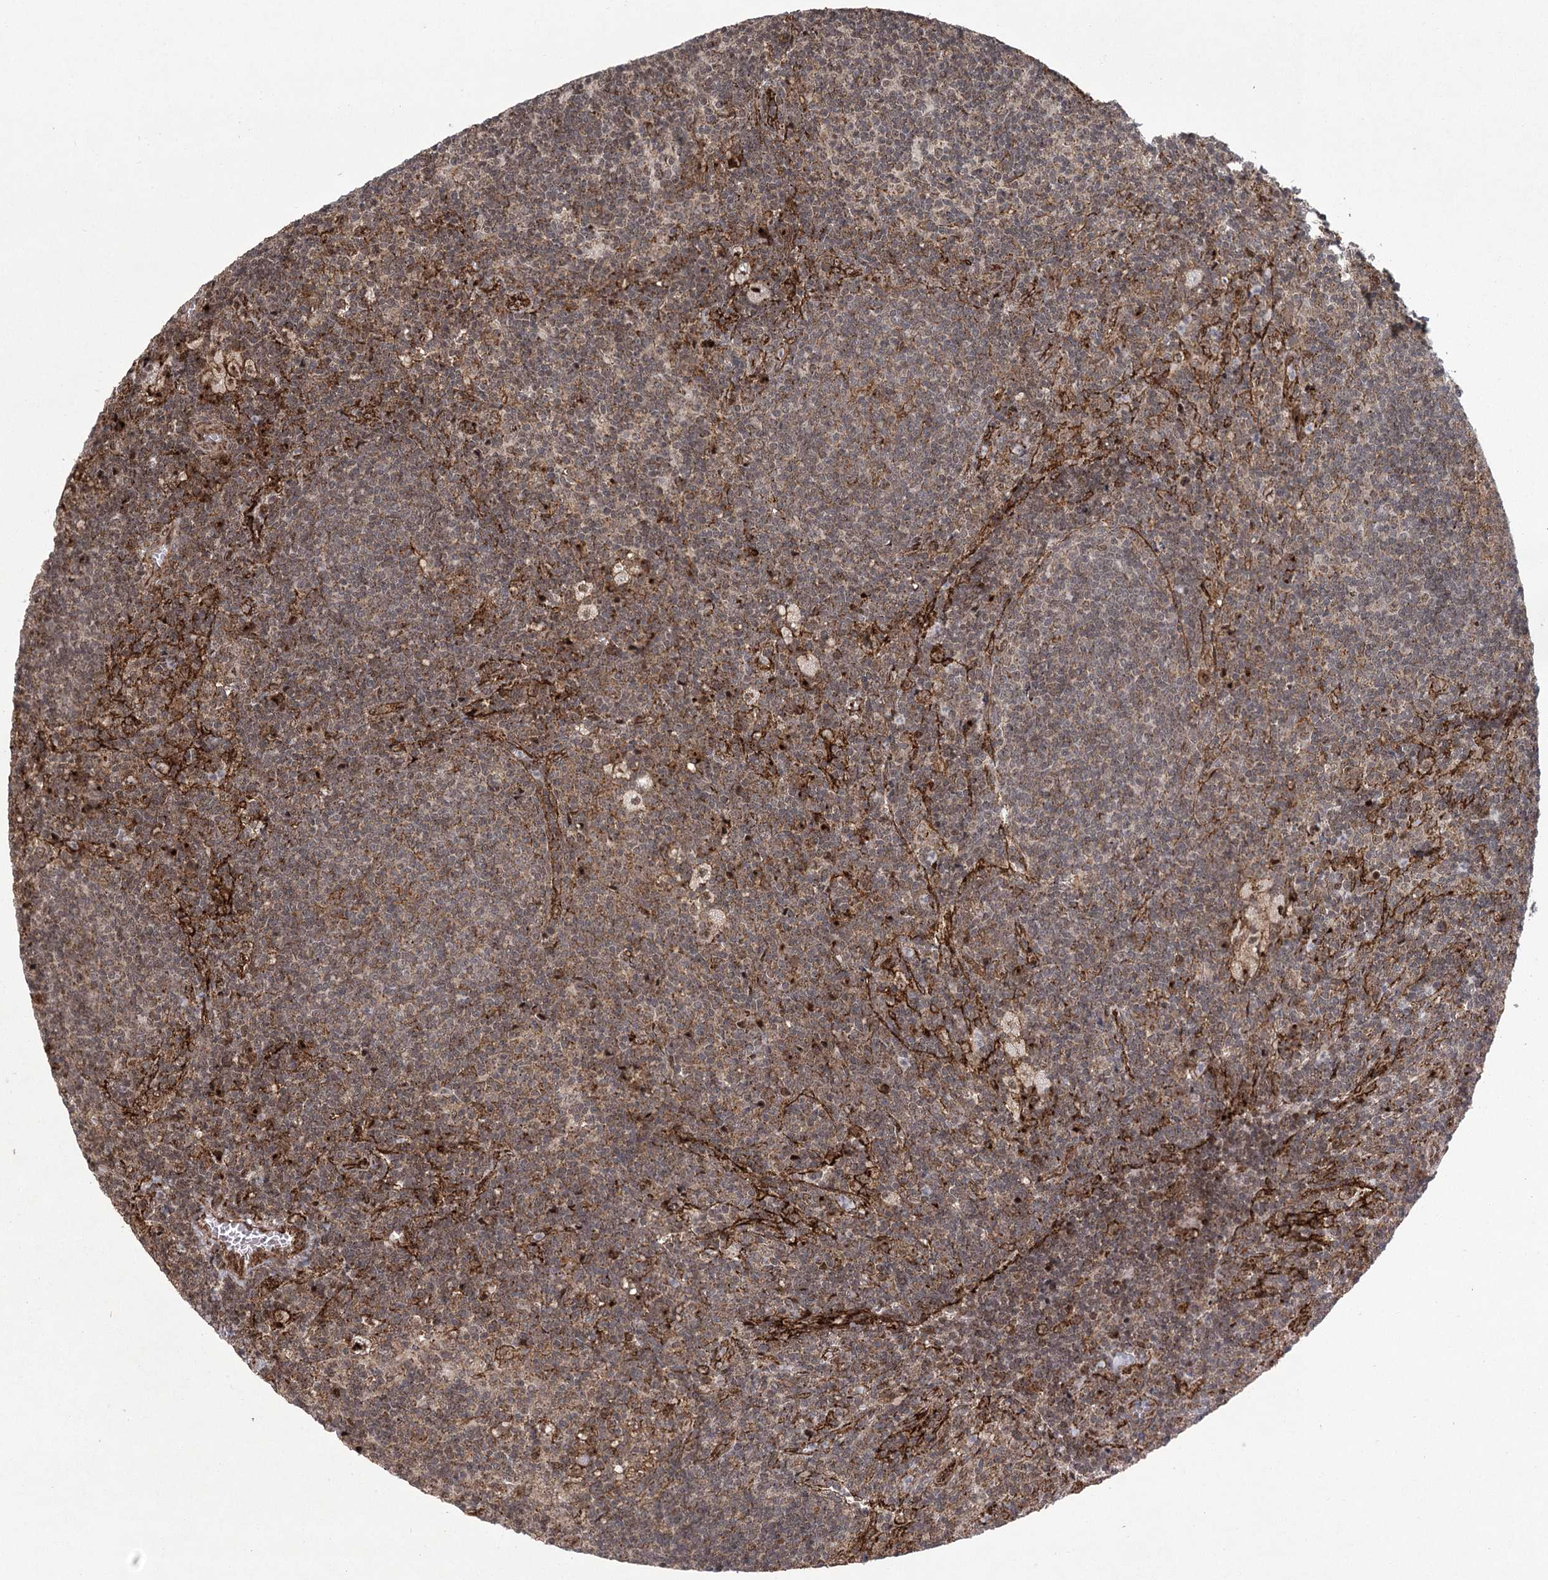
{"staining": {"intensity": "negative", "quantity": "none", "location": "none"}, "tissue": "lymph node", "cell_type": "Germinal center cells", "image_type": "normal", "snomed": [{"axis": "morphology", "description": "Normal tissue, NOS"}, {"axis": "topography", "description": "Lymph node"}], "caption": "Germinal center cells show no significant protein positivity in normal lymph node. The staining is performed using DAB brown chromogen with nuclei counter-stained in using hematoxylin.", "gene": "PARM1", "patient": {"sex": "male", "age": 69}}